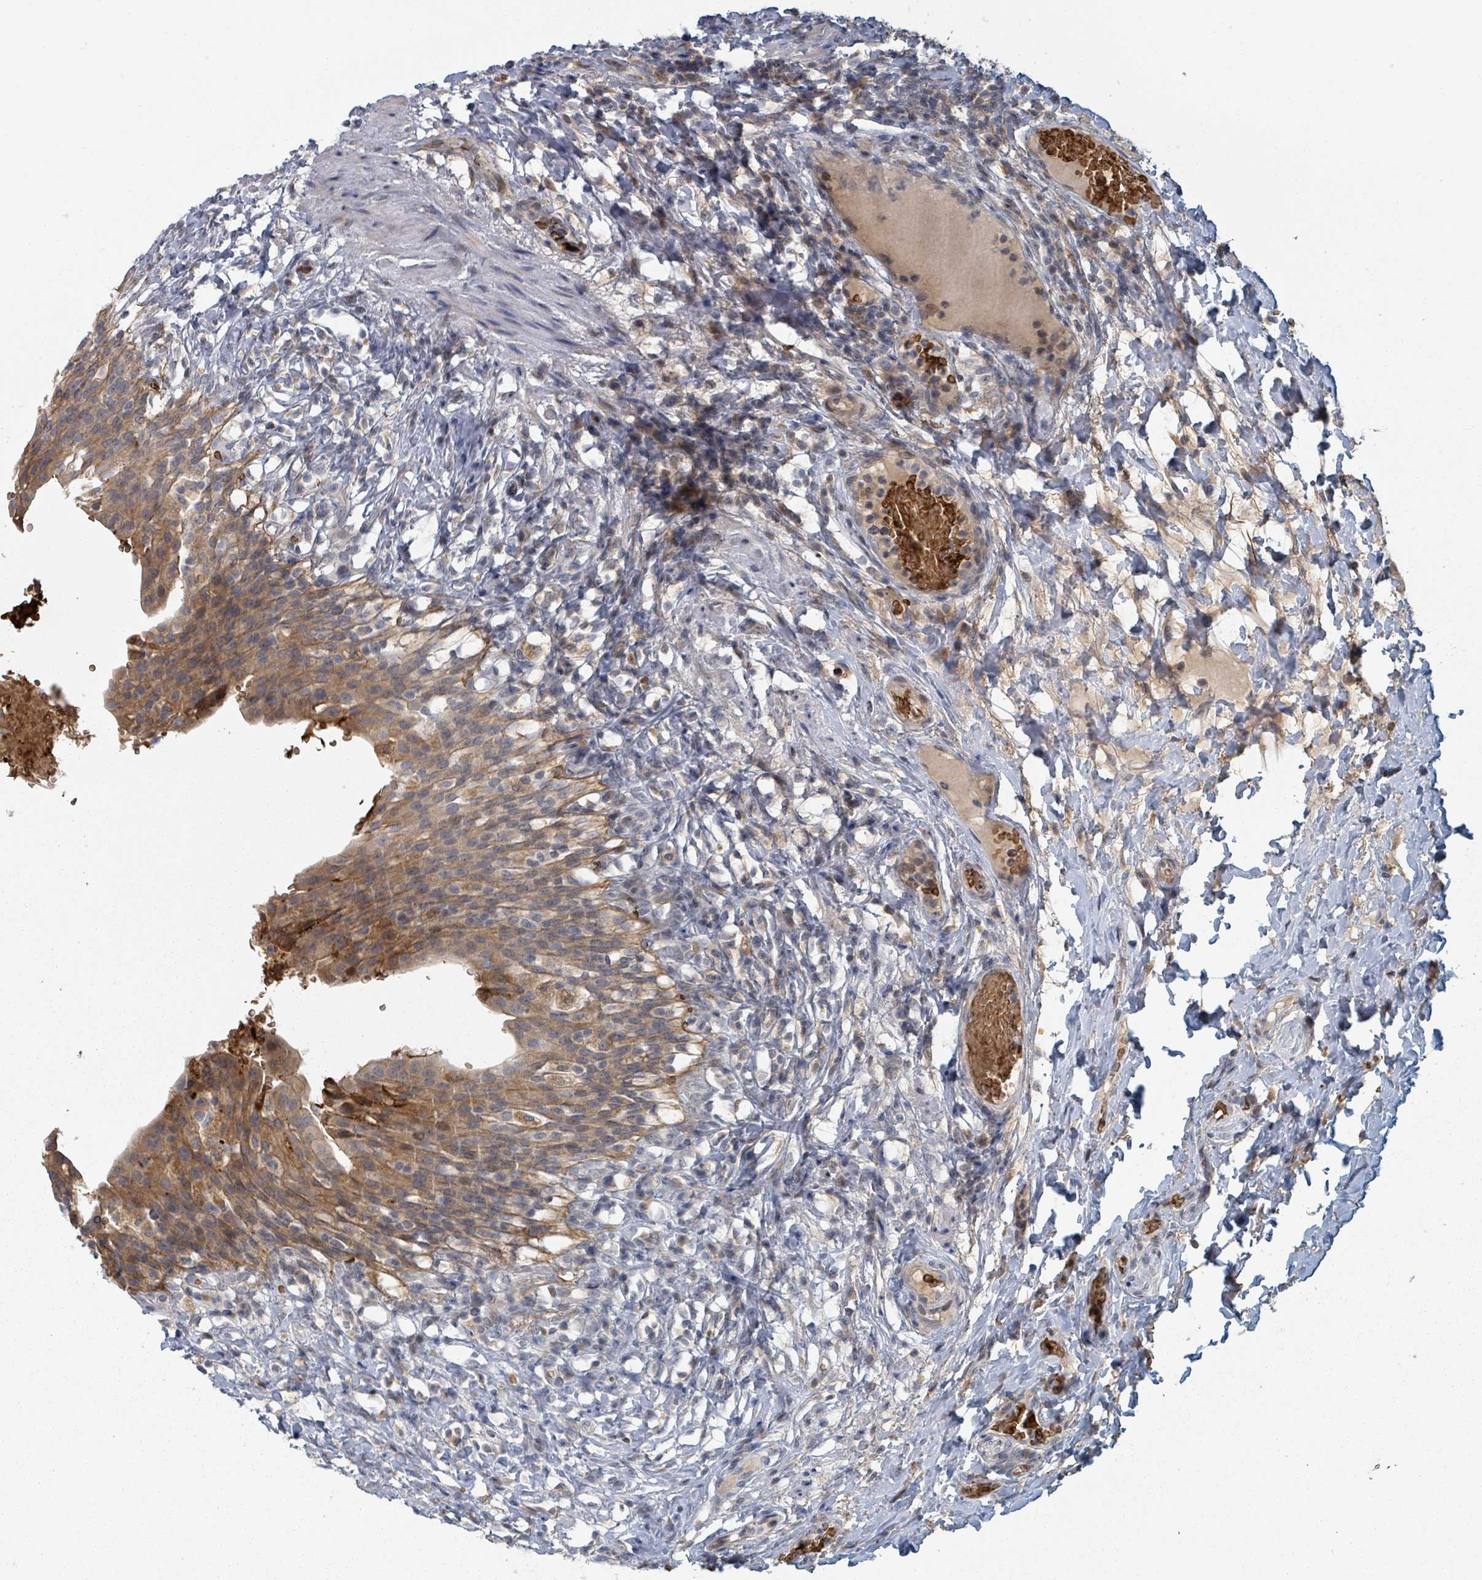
{"staining": {"intensity": "moderate", "quantity": ">75%", "location": "cytoplasmic/membranous"}, "tissue": "urinary bladder", "cell_type": "Urothelial cells", "image_type": "normal", "snomed": [{"axis": "morphology", "description": "Normal tissue, NOS"}, {"axis": "morphology", "description": "Inflammation, NOS"}, {"axis": "topography", "description": "Urinary bladder"}], "caption": "Immunohistochemical staining of normal human urinary bladder exhibits medium levels of moderate cytoplasmic/membranous positivity in approximately >75% of urothelial cells. The protein is shown in brown color, while the nuclei are stained blue.", "gene": "TRPC4AP", "patient": {"sex": "male", "age": 64}}